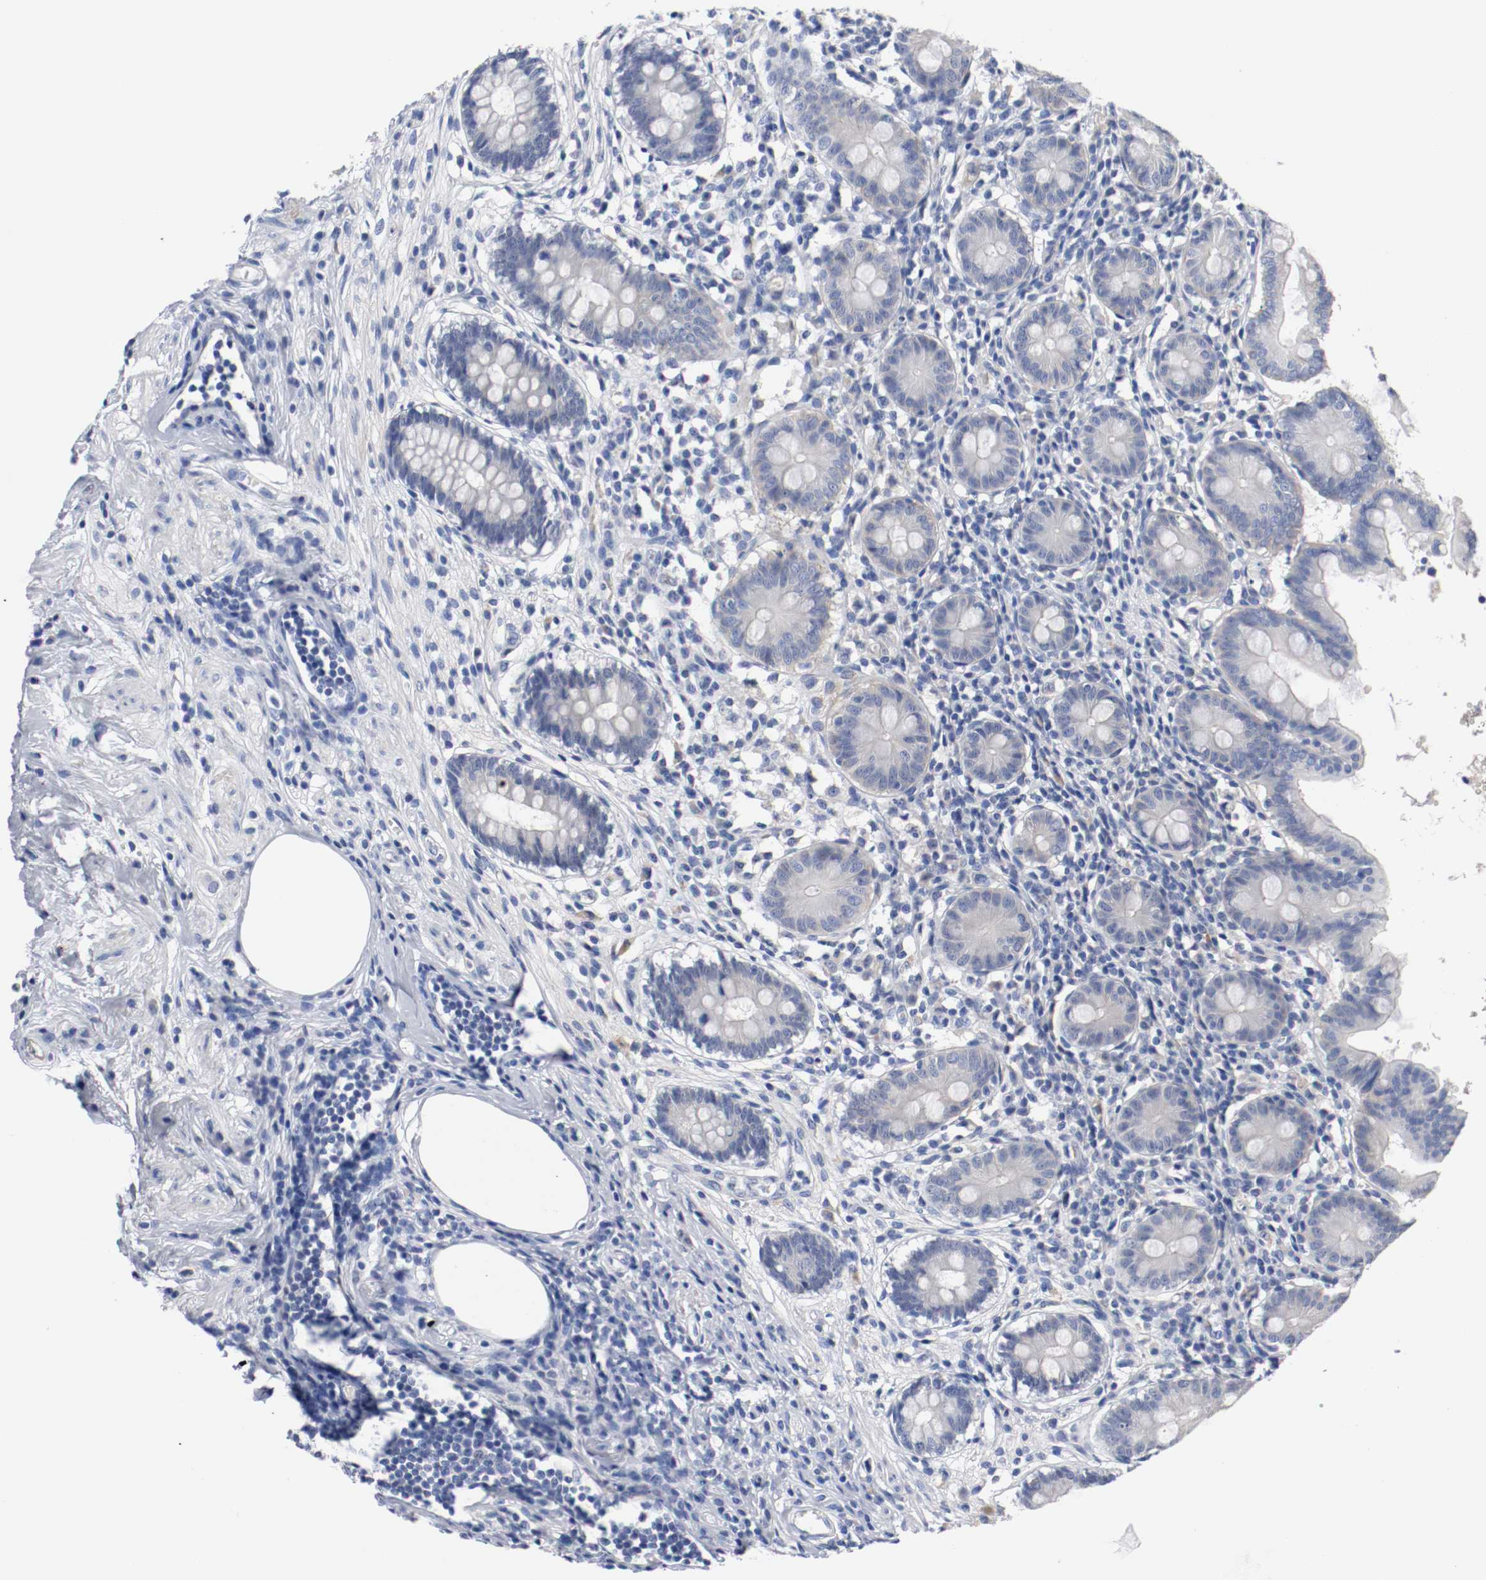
{"staining": {"intensity": "weak", "quantity": "<25%", "location": "cytoplasmic/membranous"}, "tissue": "appendix", "cell_type": "Glandular cells", "image_type": "normal", "snomed": [{"axis": "morphology", "description": "Normal tissue, NOS"}, {"axis": "topography", "description": "Appendix"}], "caption": "Immunohistochemistry (IHC) photomicrograph of normal appendix stained for a protein (brown), which shows no expression in glandular cells. (Stains: DAB immunohistochemistry (IHC) with hematoxylin counter stain, Microscopy: brightfield microscopy at high magnification).", "gene": "TNC", "patient": {"sex": "female", "age": 50}}